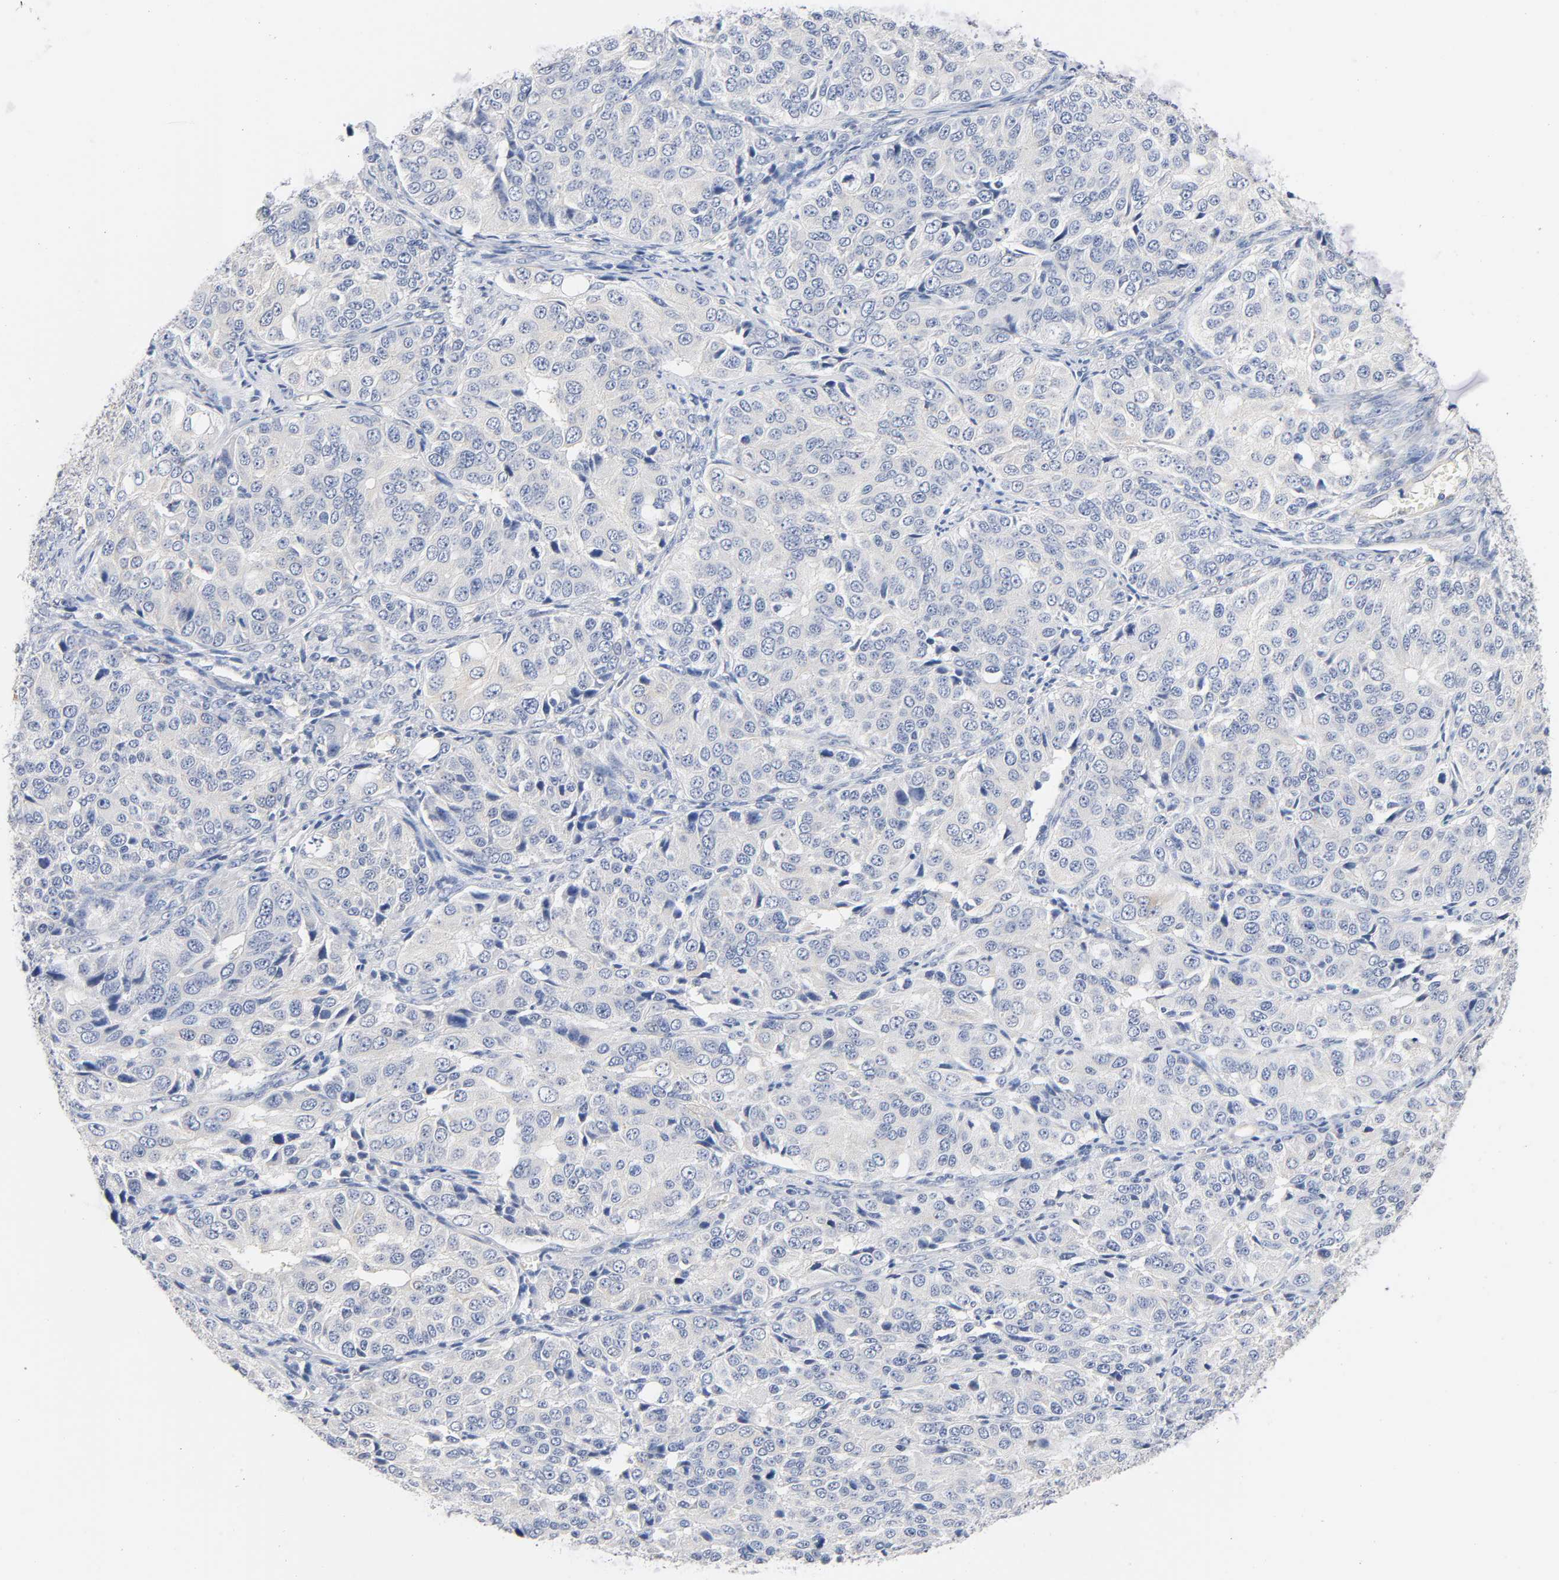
{"staining": {"intensity": "weak", "quantity": "<25%", "location": "cytoplasmic/membranous"}, "tissue": "ovarian cancer", "cell_type": "Tumor cells", "image_type": "cancer", "snomed": [{"axis": "morphology", "description": "Carcinoma, endometroid"}, {"axis": "topography", "description": "Ovary"}], "caption": "Image shows no protein staining in tumor cells of ovarian cancer tissue. The staining was performed using DAB (3,3'-diaminobenzidine) to visualize the protein expression in brown, while the nuclei were stained in blue with hematoxylin (Magnification: 20x).", "gene": "MALT1", "patient": {"sex": "female", "age": 51}}